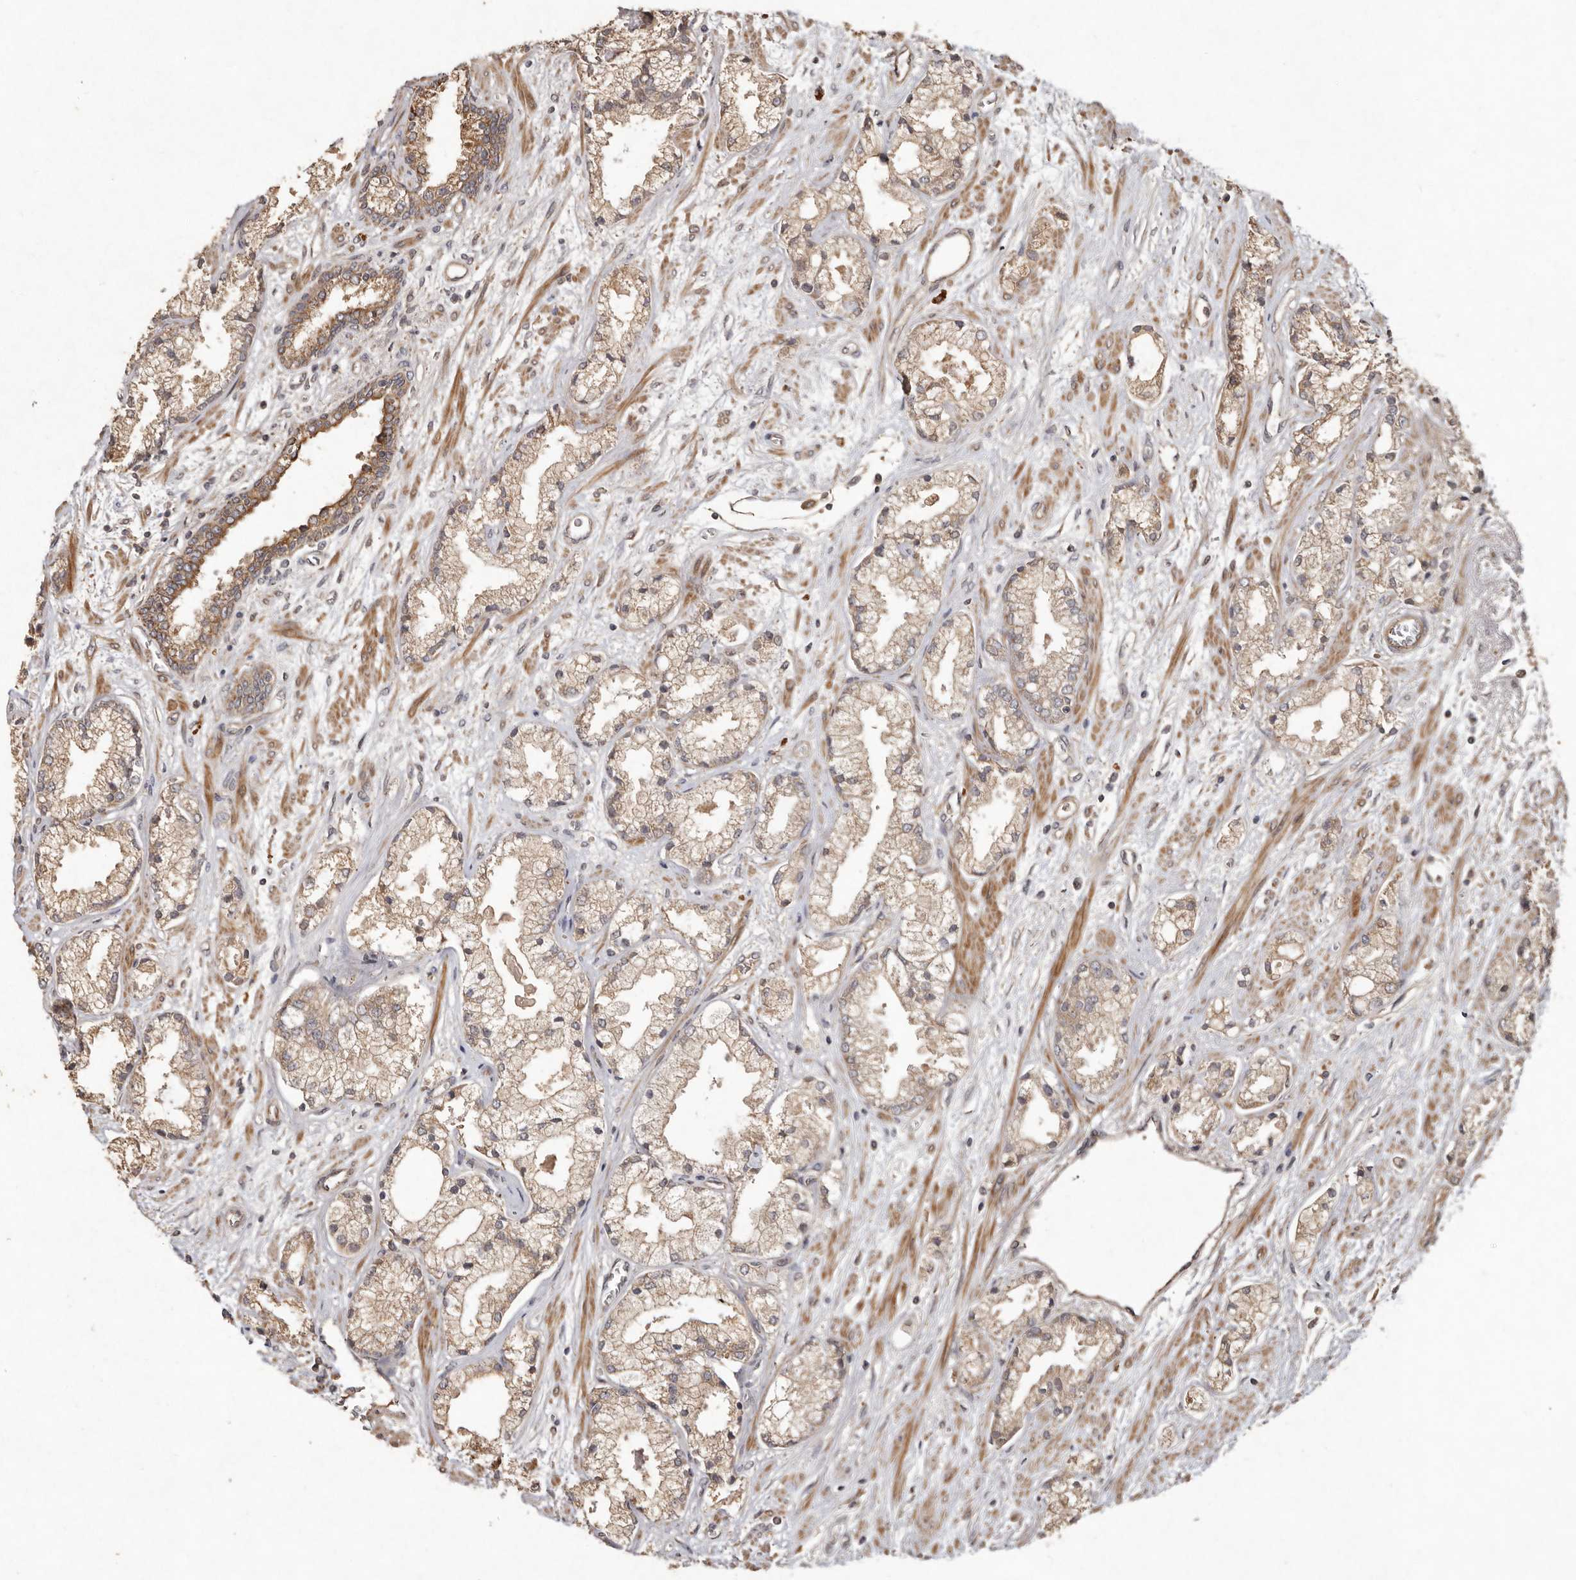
{"staining": {"intensity": "weak", "quantity": ">75%", "location": "cytoplasmic/membranous"}, "tissue": "prostate cancer", "cell_type": "Tumor cells", "image_type": "cancer", "snomed": [{"axis": "morphology", "description": "Adenocarcinoma, High grade"}, {"axis": "topography", "description": "Prostate"}], "caption": "Immunohistochemical staining of prostate cancer (high-grade adenocarcinoma) demonstrates weak cytoplasmic/membranous protein positivity in approximately >75% of tumor cells.", "gene": "SEMA3A", "patient": {"sex": "male", "age": 50}}